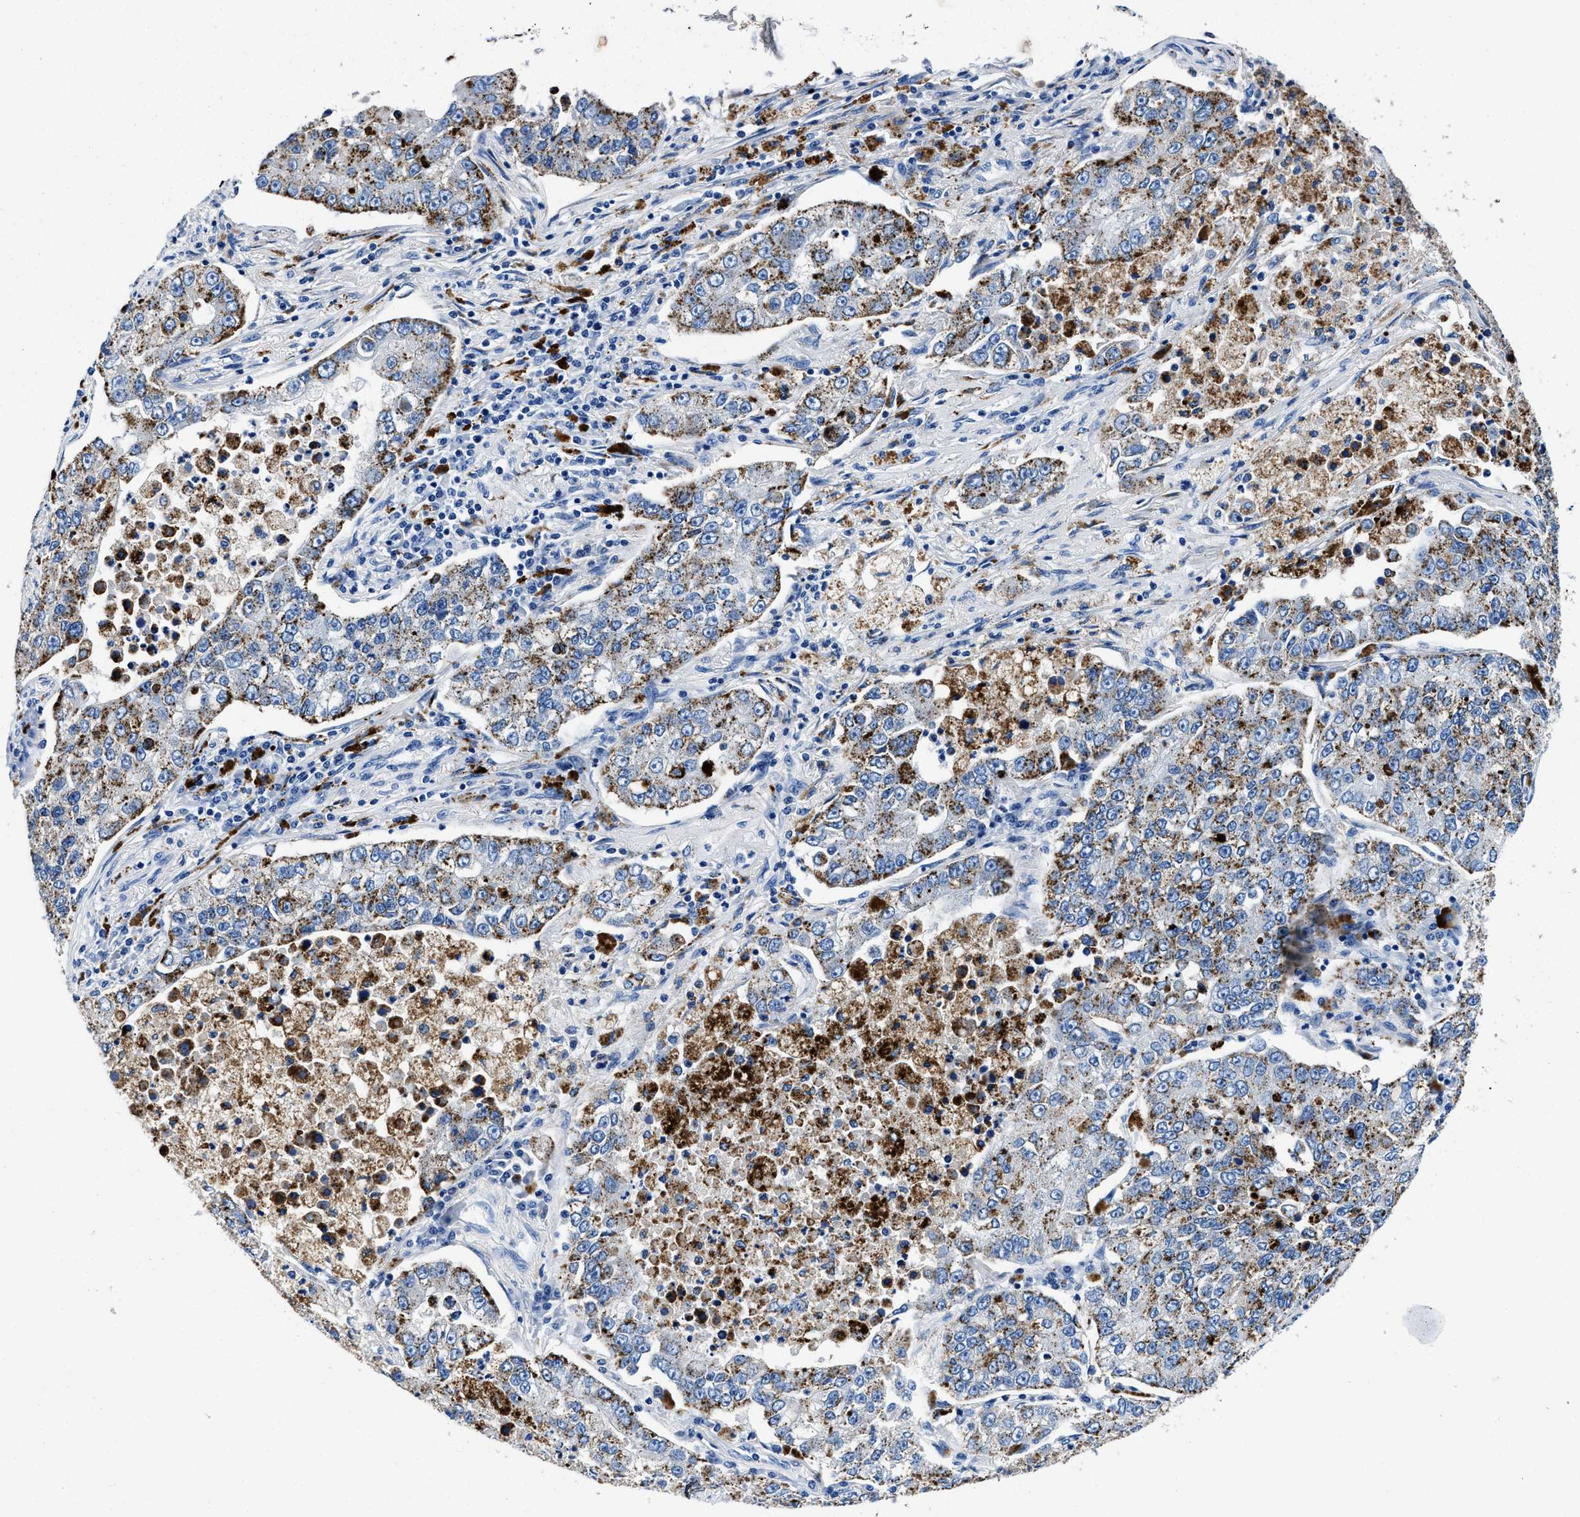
{"staining": {"intensity": "moderate", "quantity": "25%-75%", "location": "cytoplasmic/membranous"}, "tissue": "lung cancer", "cell_type": "Tumor cells", "image_type": "cancer", "snomed": [{"axis": "morphology", "description": "Adenocarcinoma, NOS"}, {"axis": "topography", "description": "Lung"}], "caption": "DAB immunohistochemical staining of human lung adenocarcinoma reveals moderate cytoplasmic/membranous protein expression in approximately 25%-75% of tumor cells.", "gene": "OR14K1", "patient": {"sex": "male", "age": 49}}